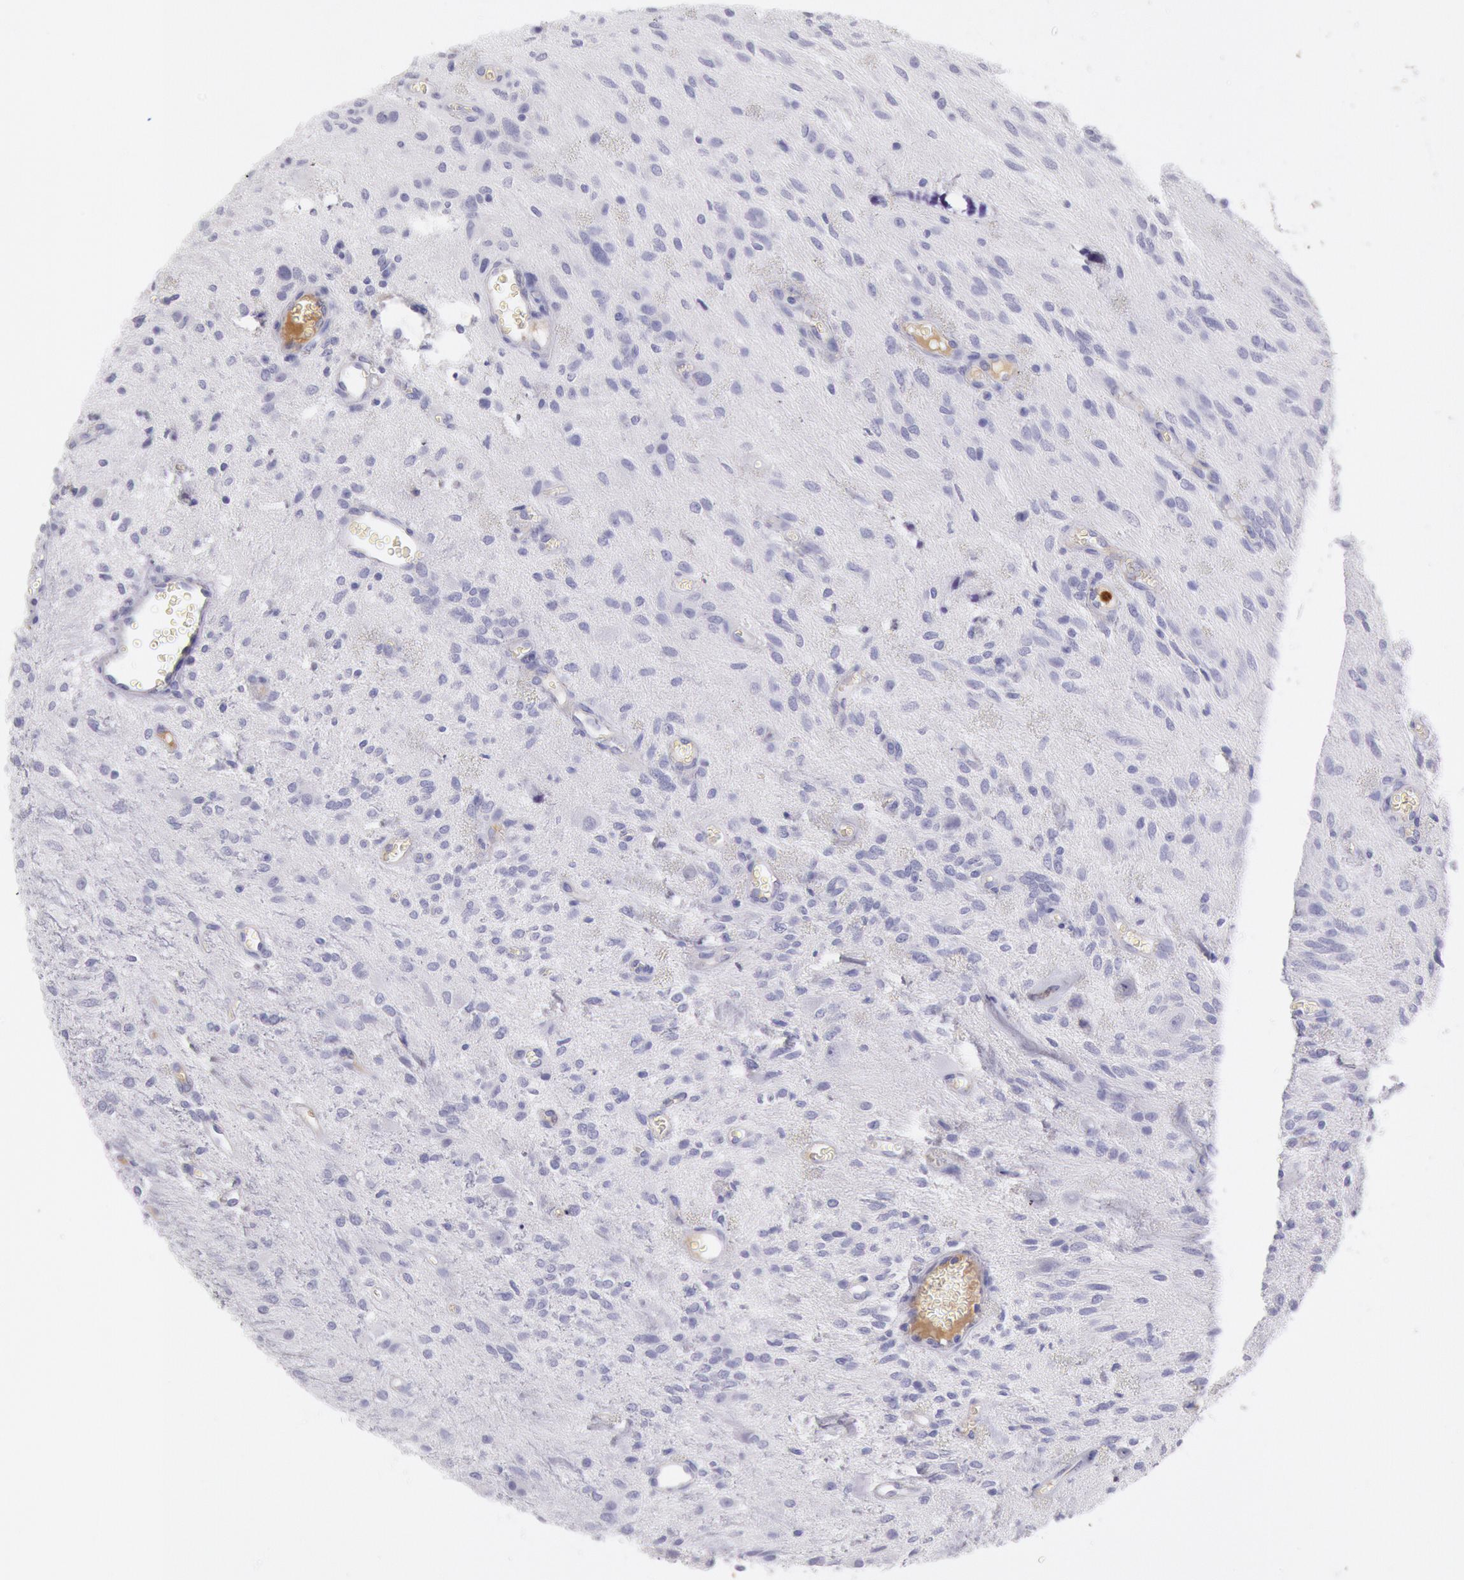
{"staining": {"intensity": "negative", "quantity": "none", "location": "none"}, "tissue": "glioma", "cell_type": "Tumor cells", "image_type": "cancer", "snomed": [{"axis": "morphology", "description": "Glioma, malignant, Low grade"}, {"axis": "topography", "description": "Brain"}], "caption": "High power microscopy photomicrograph of an immunohistochemistry image of glioma, revealing no significant expression in tumor cells. The staining is performed using DAB (3,3'-diaminobenzidine) brown chromogen with nuclei counter-stained in using hematoxylin.", "gene": "FCN1", "patient": {"sex": "female", "age": 15}}